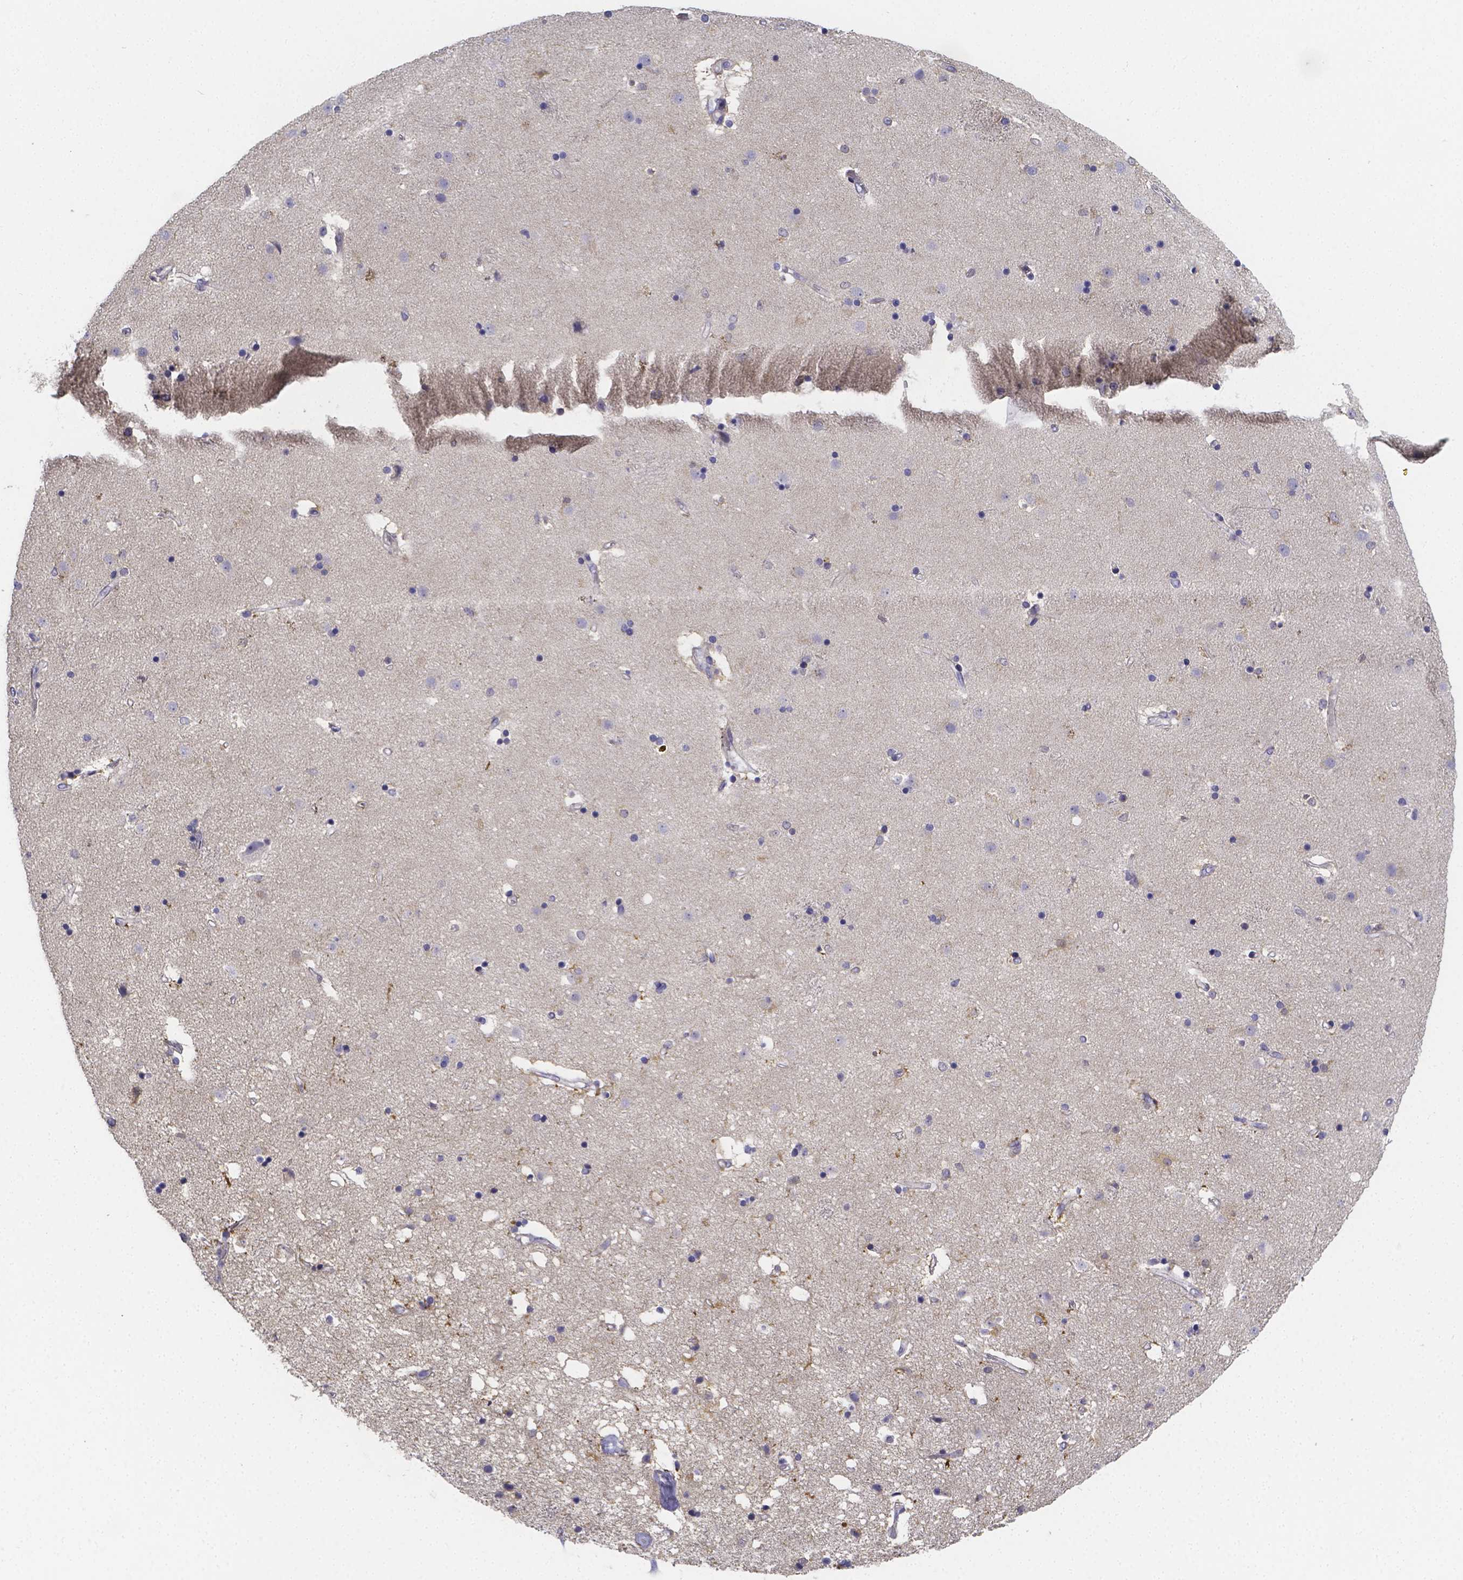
{"staining": {"intensity": "negative", "quantity": "none", "location": "none"}, "tissue": "caudate", "cell_type": "Glial cells", "image_type": "normal", "snomed": [{"axis": "morphology", "description": "Normal tissue, NOS"}, {"axis": "topography", "description": "Lateral ventricle wall"}], "caption": "High power microscopy image of an immunohistochemistry (IHC) image of benign caudate, revealing no significant expression in glial cells.", "gene": "RERG", "patient": {"sex": "female", "age": 71}}